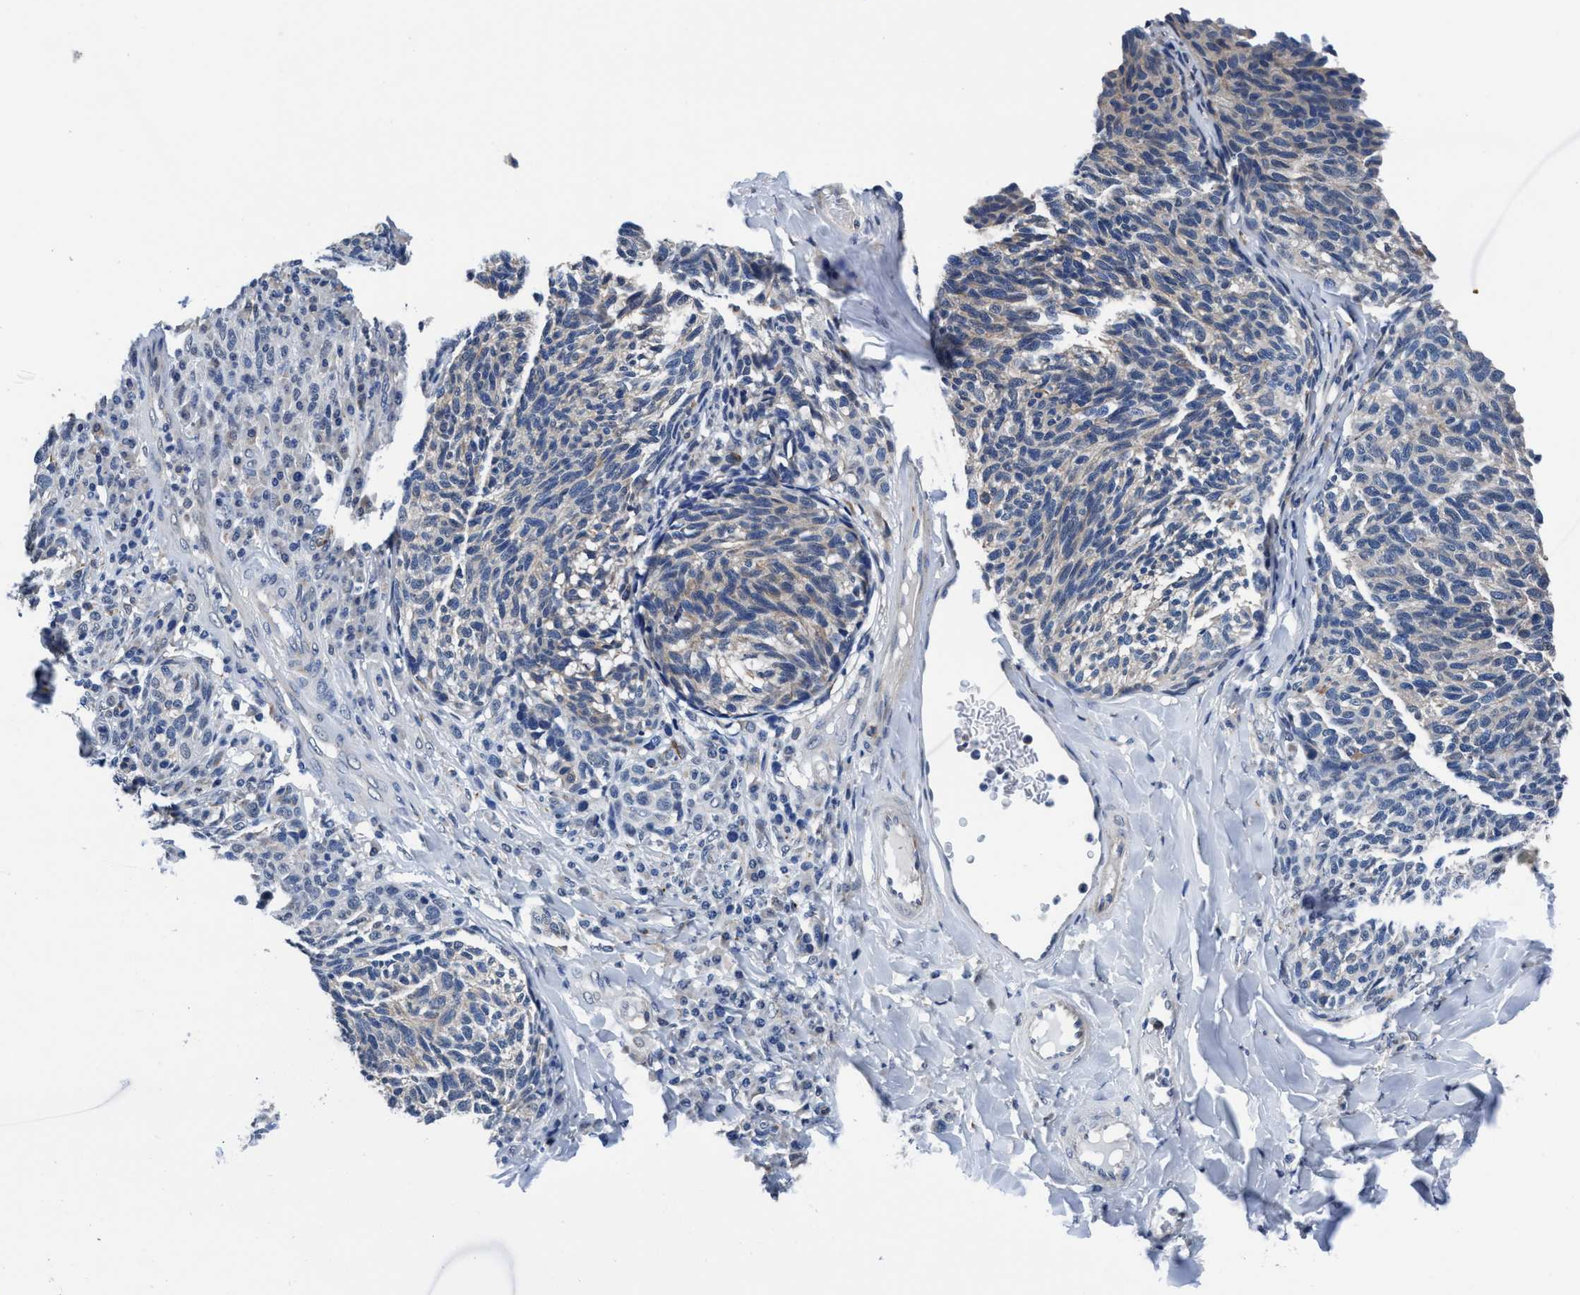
{"staining": {"intensity": "weak", "quantity": "<25%", "location": "cytoplasmic/membranous"}, "tissue": "melanoma", "cell_type": "Tumor cells", "image_type": "cancer", "snomed": [{"axis": "morphology", "description": "Malignant melanoma, NOS"}, {"axis": "topography", "description": "Skin"}], "caption": "Tumor cells are negative for brown protein staining in melanoma.", "gene": "TMEM94", "patient": {"sex": "female", "age": 73}}